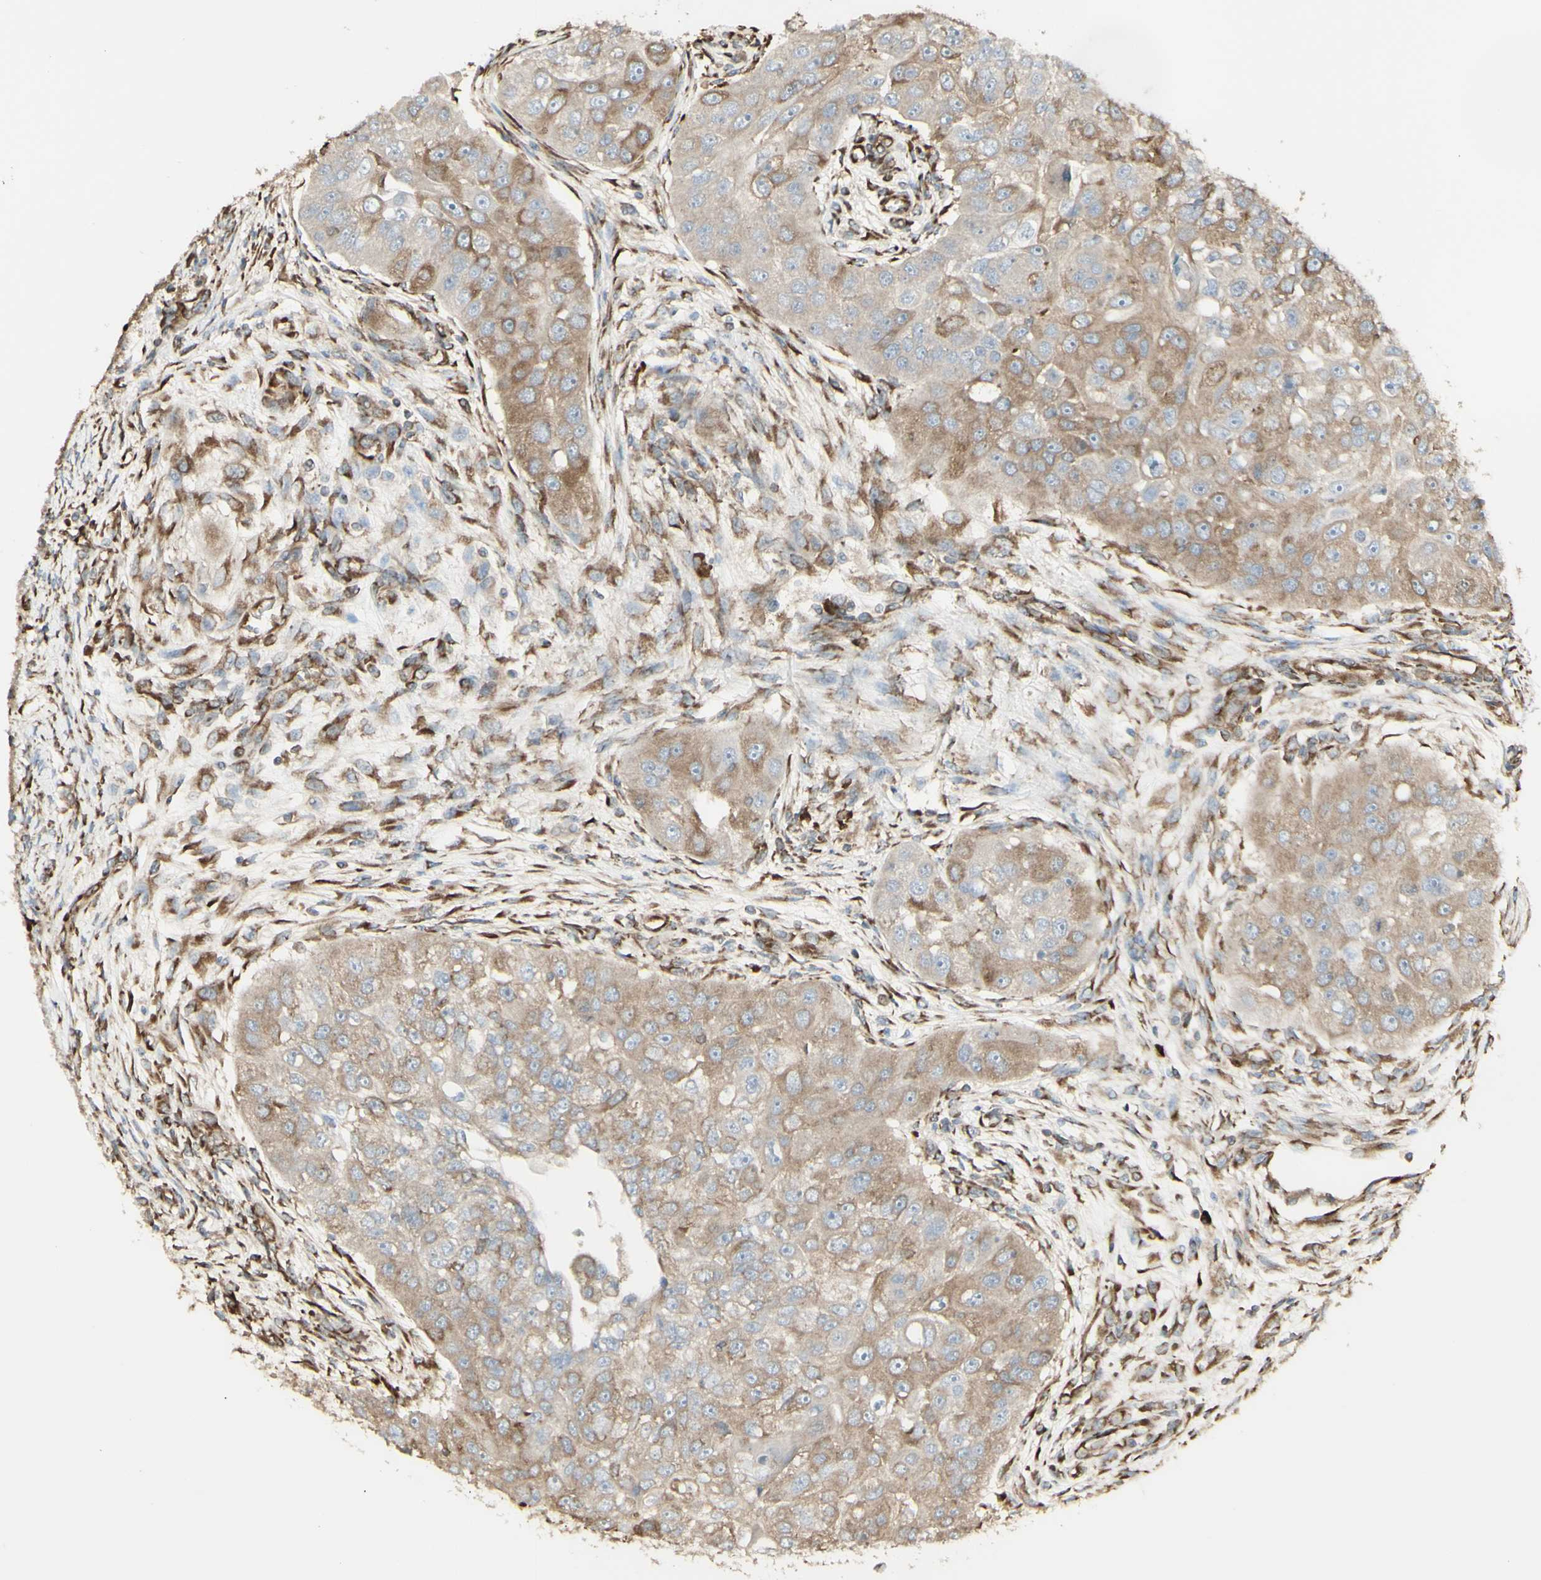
{"staining": {"intensity": "weak", "quantity": ">75%", "location": "cytoplasmic/membranous"}, "tissue": "head and neck cancer", "cell_type": "Tumor cells", "image_type": "cancer", "snomed": [{"axis": "morphology", "description": "Normal tissue, NOS"}, {"axis": "morphology", "description": "Squamous cell carcinoma, NOS"}, {"axis": "topography", "description": "Skeletal muscle"}, {"axis": "topography", "description": "Head-Neck"}], "caption": "Tumor cells show low levels of weak cytoplasmic/membranous expression in about >75% of cells in human squamous cell carcinoma (head and neck). The protein of interest is stained brown, and the nuclei are stained in blue (DAB (3,3'-diaminobenzidine) IHC with brightfield microscopy, high magnification).", "gene": "EEF1B2", "patient": {"sex": "male", "age": 51}}